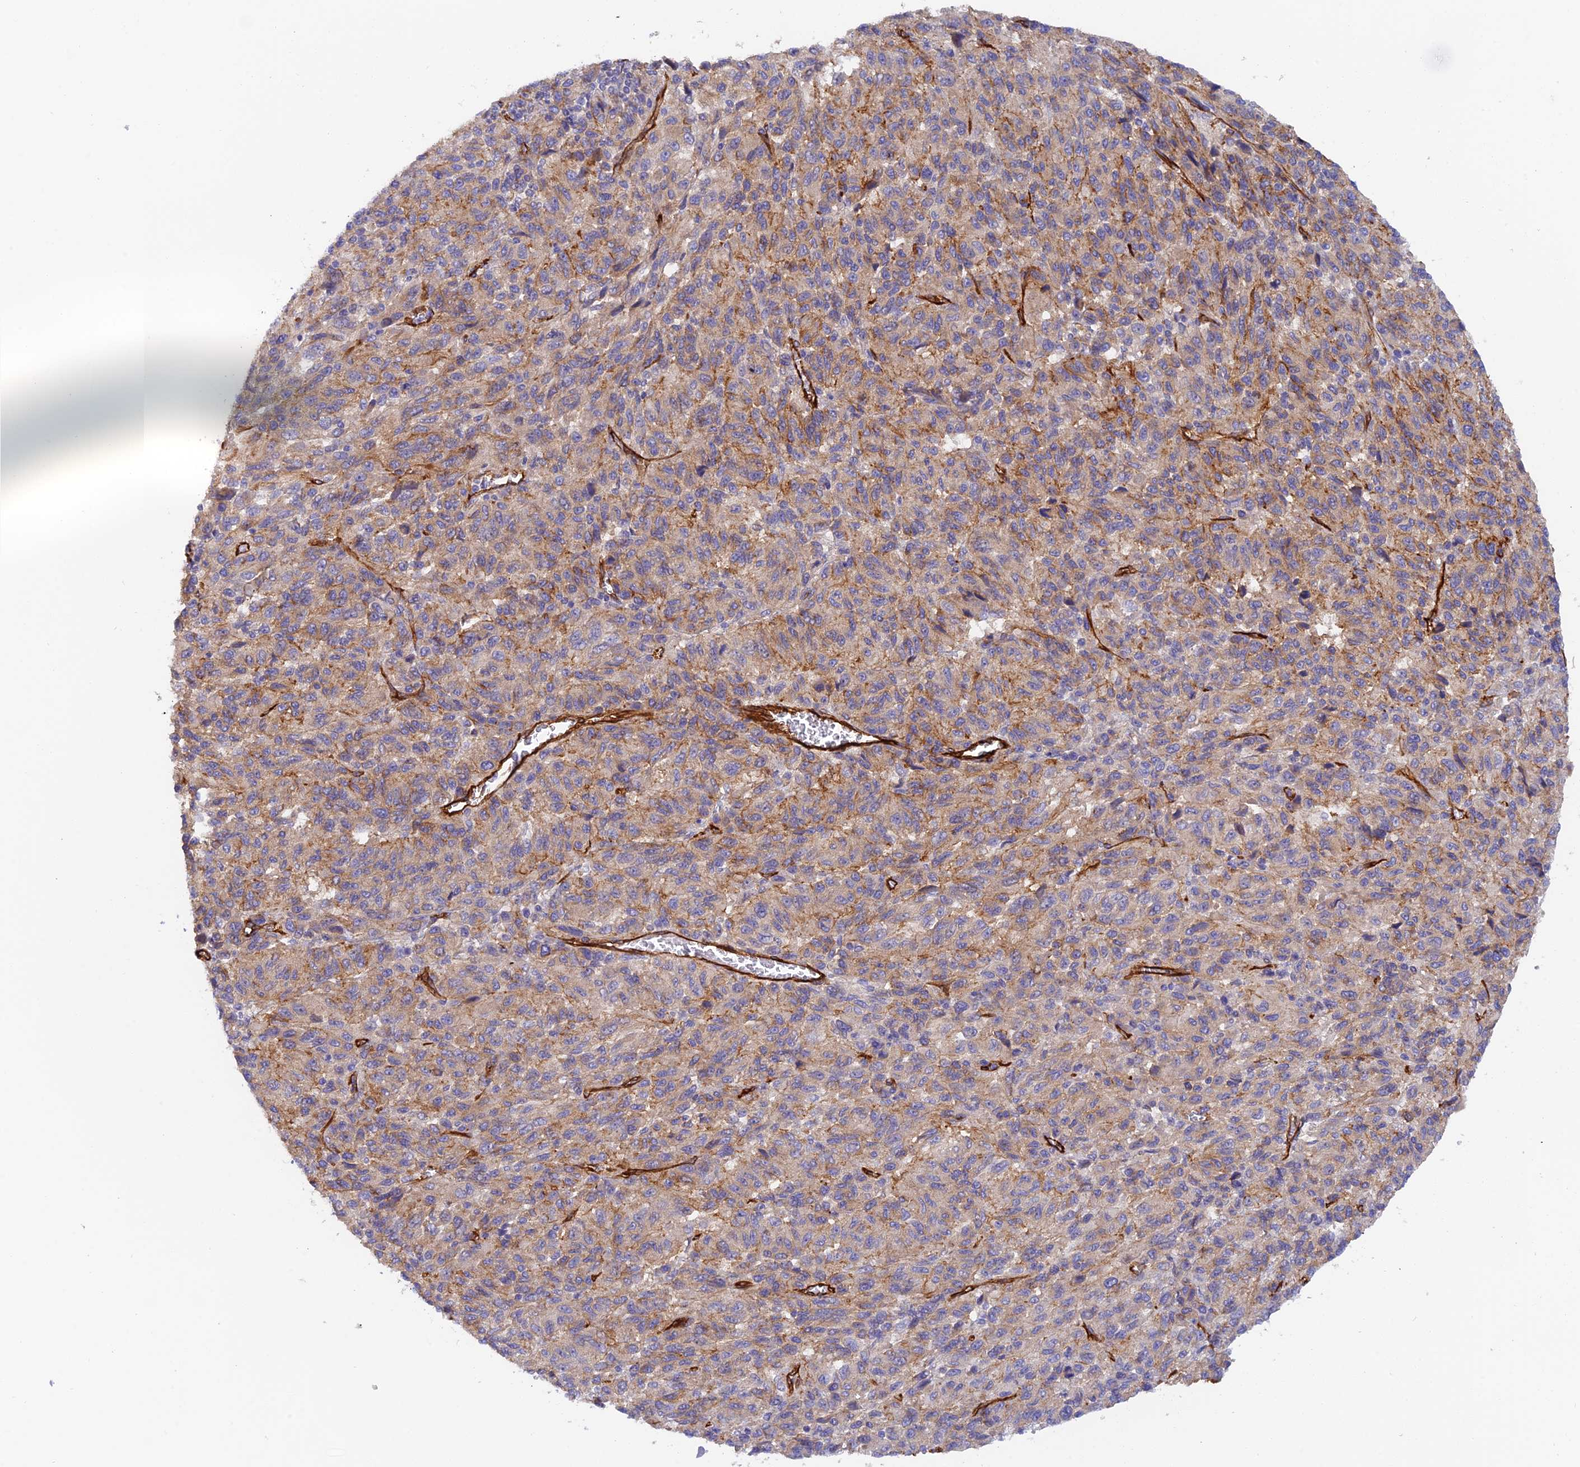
{"staining": {"intensity": "moderate", "quantity": "<25%", "location": "cytoplasmic/membranous"}, "tissue": "melanoma", "cell_type": "Tumor cells", "image_type": "cancer", "snomed": [{"axis": "morphology", "description": "Malignant melanoma, Metastatic site"}, {"axis": "topography", "description": "Lung"}], "caption": "DAB immunohistochemical staining of human melanoma demonstrates moderate cytoplasmic/membranous protein staining in about <25% of tumor cells.", "gene": "MYO9A", "patient": {"sex": "male", "age": 64}}